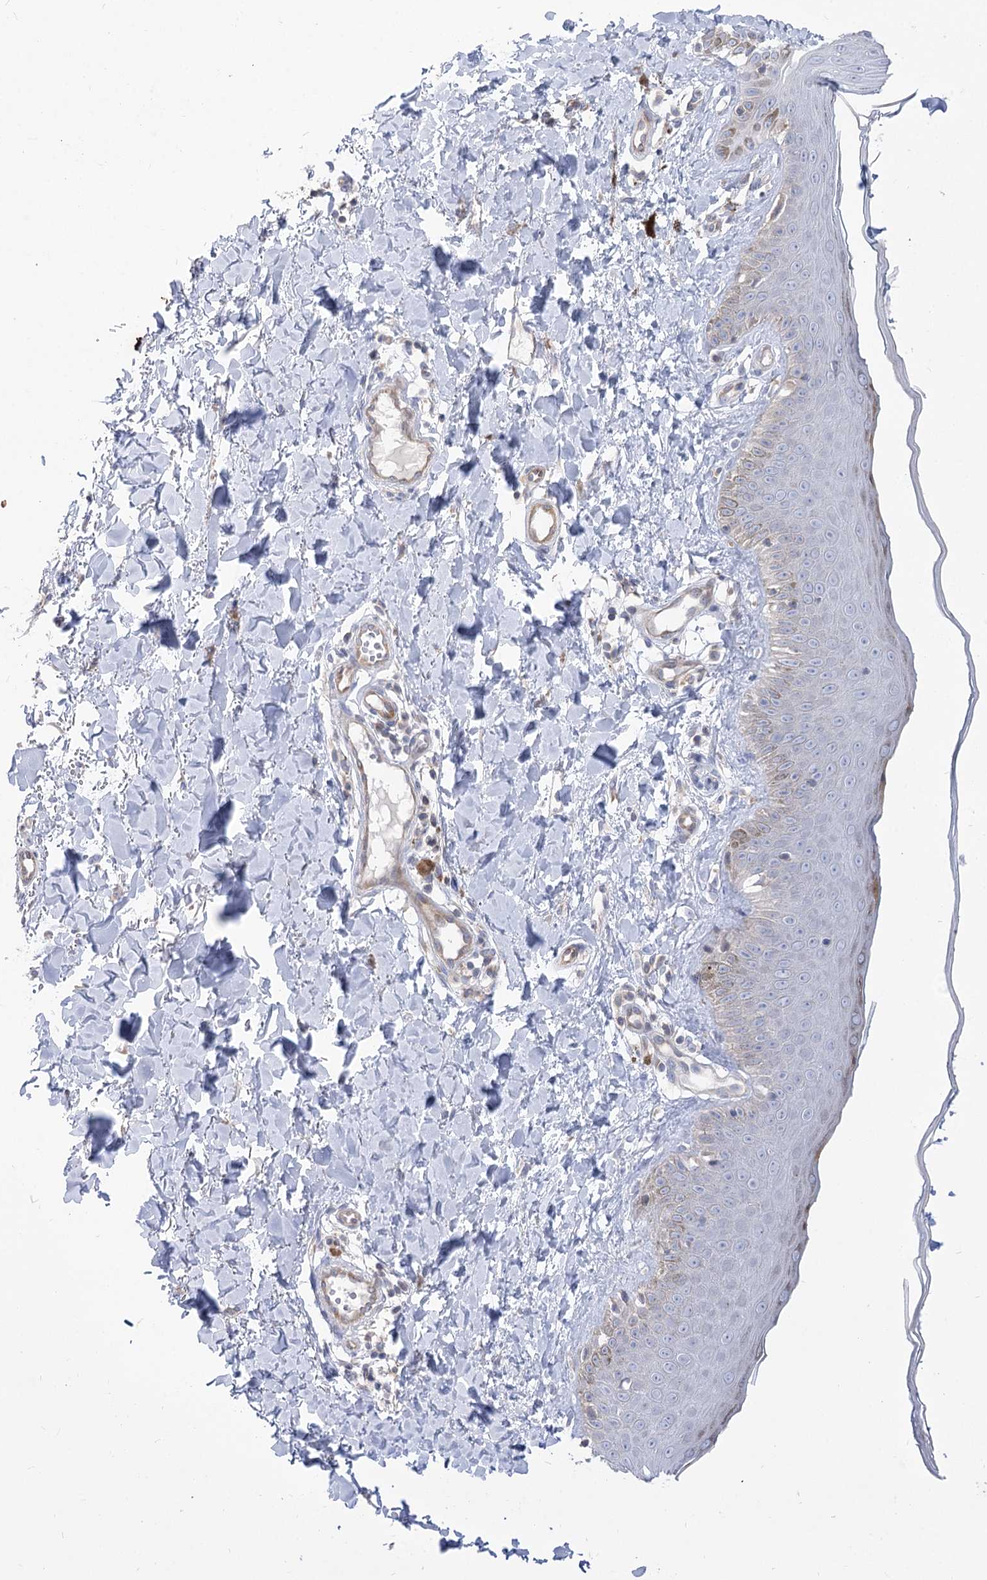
{"staining": {"intensity": "negative", "quantity": "none", "location": "none"}, "tissue": "skin", "cell_type": "Fibroblasts", "image_type": "normal", "snomed": [{"axis": "morphology", "description": "Normal tissue, NOS"}, {"axis": "topography", "description": "Skin"}], "caption": "A high-resolution image shows immunohistochemistry (IHC) staining of unremarkable skin, which shows no significant expression in fibroblasts. Brightfield microscopy of immunohistochemistry stained with DAB (3,3'-diaminobenzidine) (brown) and hematoxylin (blue), captured at high magnification.", "gene": "HELT", "patient": {"sex": "male", "age": 52}}